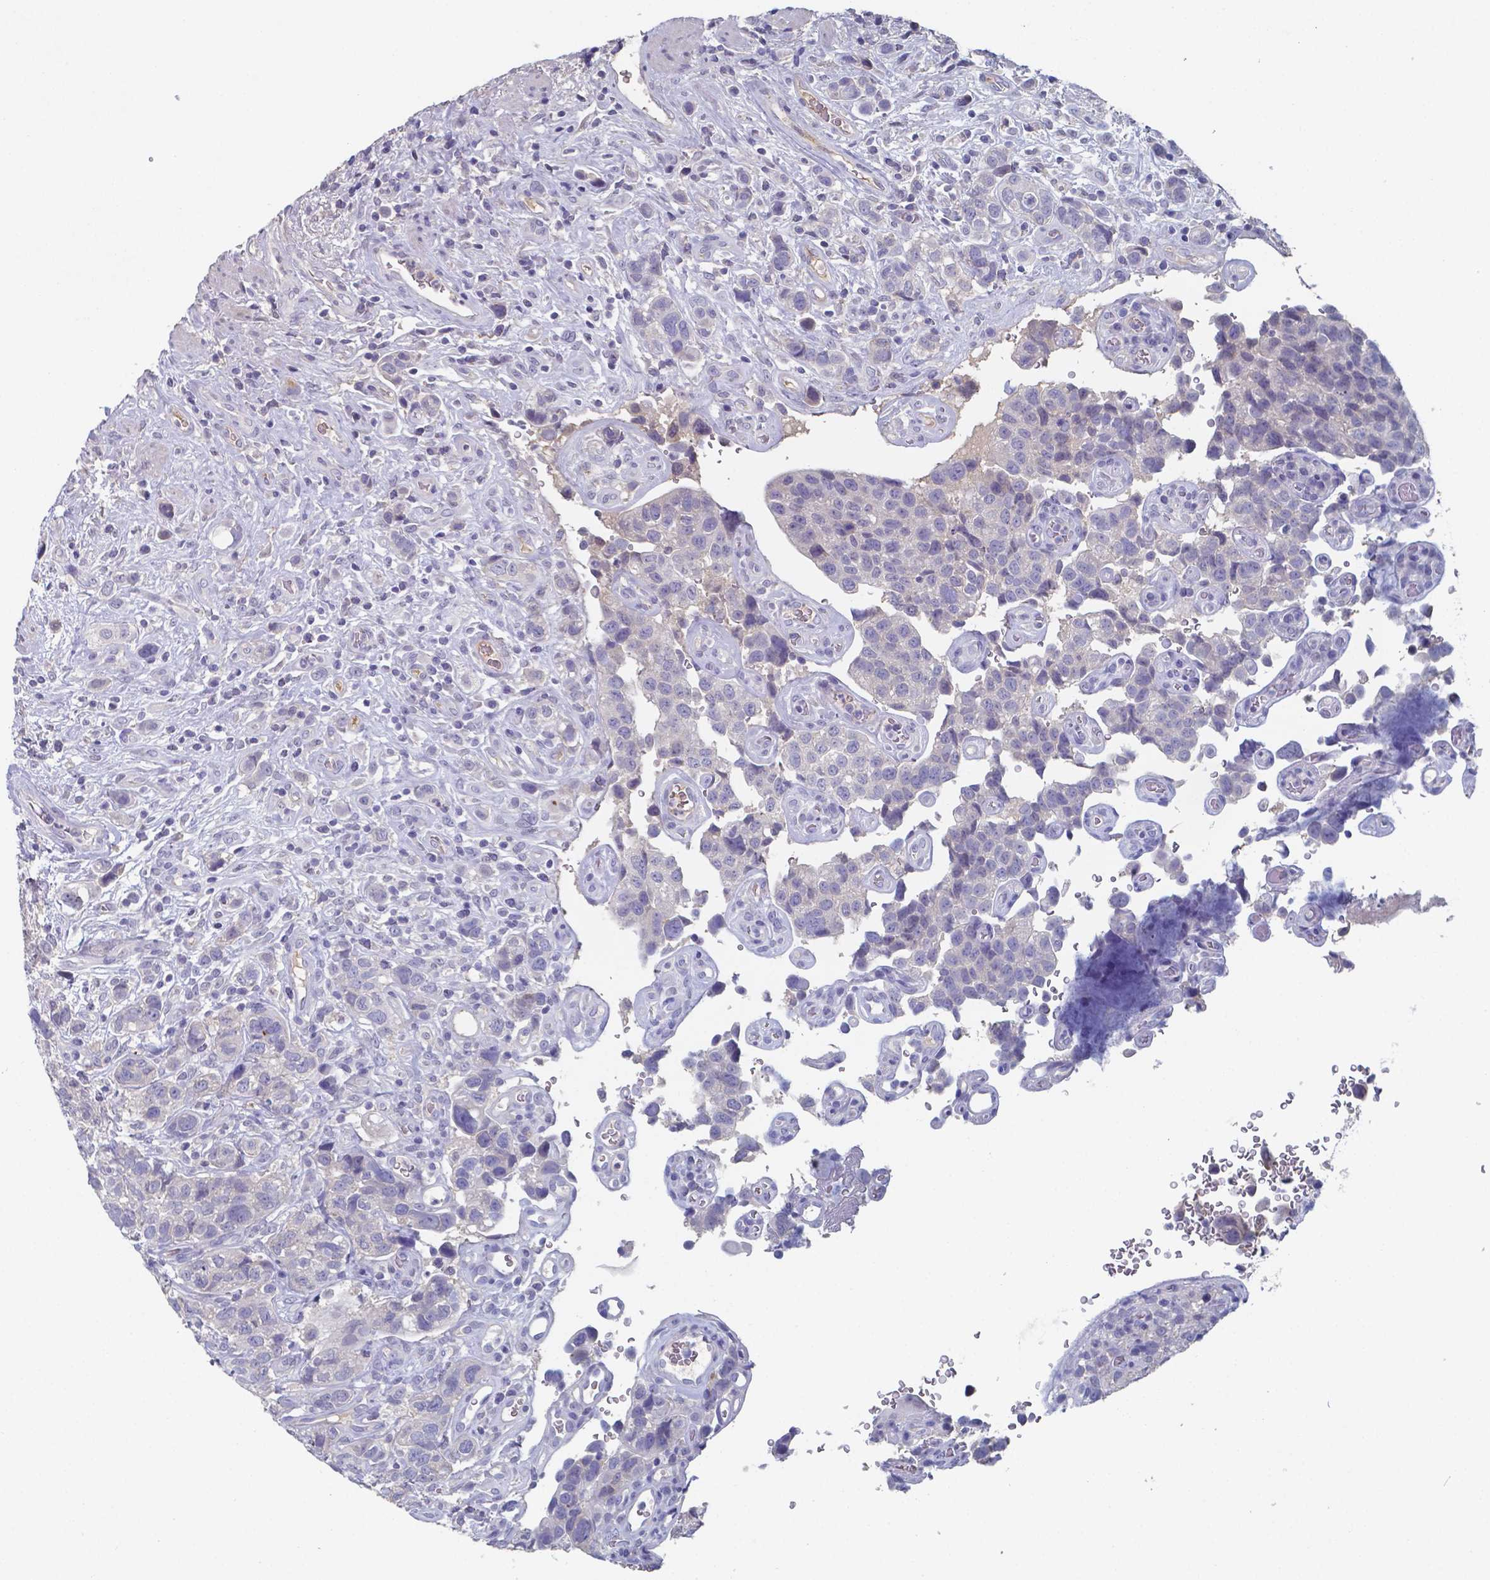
{"staining": {"intensity": "negative", "quantity": "none", "location": "none"}, "tissue": "urothelial cancer", "cell_type": "Tumor cells", "image_type": "cancer", "snomed": [{"axis": "morphology", "description": "Urothelial carcinoma, High grade"}, {"axis": "topography", "description": "Urinary bladder"}], "caption": "A micrograph of urothelial carcinoma (high-grade) stained for a protein reveals no brown staining in tumor cells.", "gene": "BTBD17", "patient": {"sex": "female", "age": 58}}